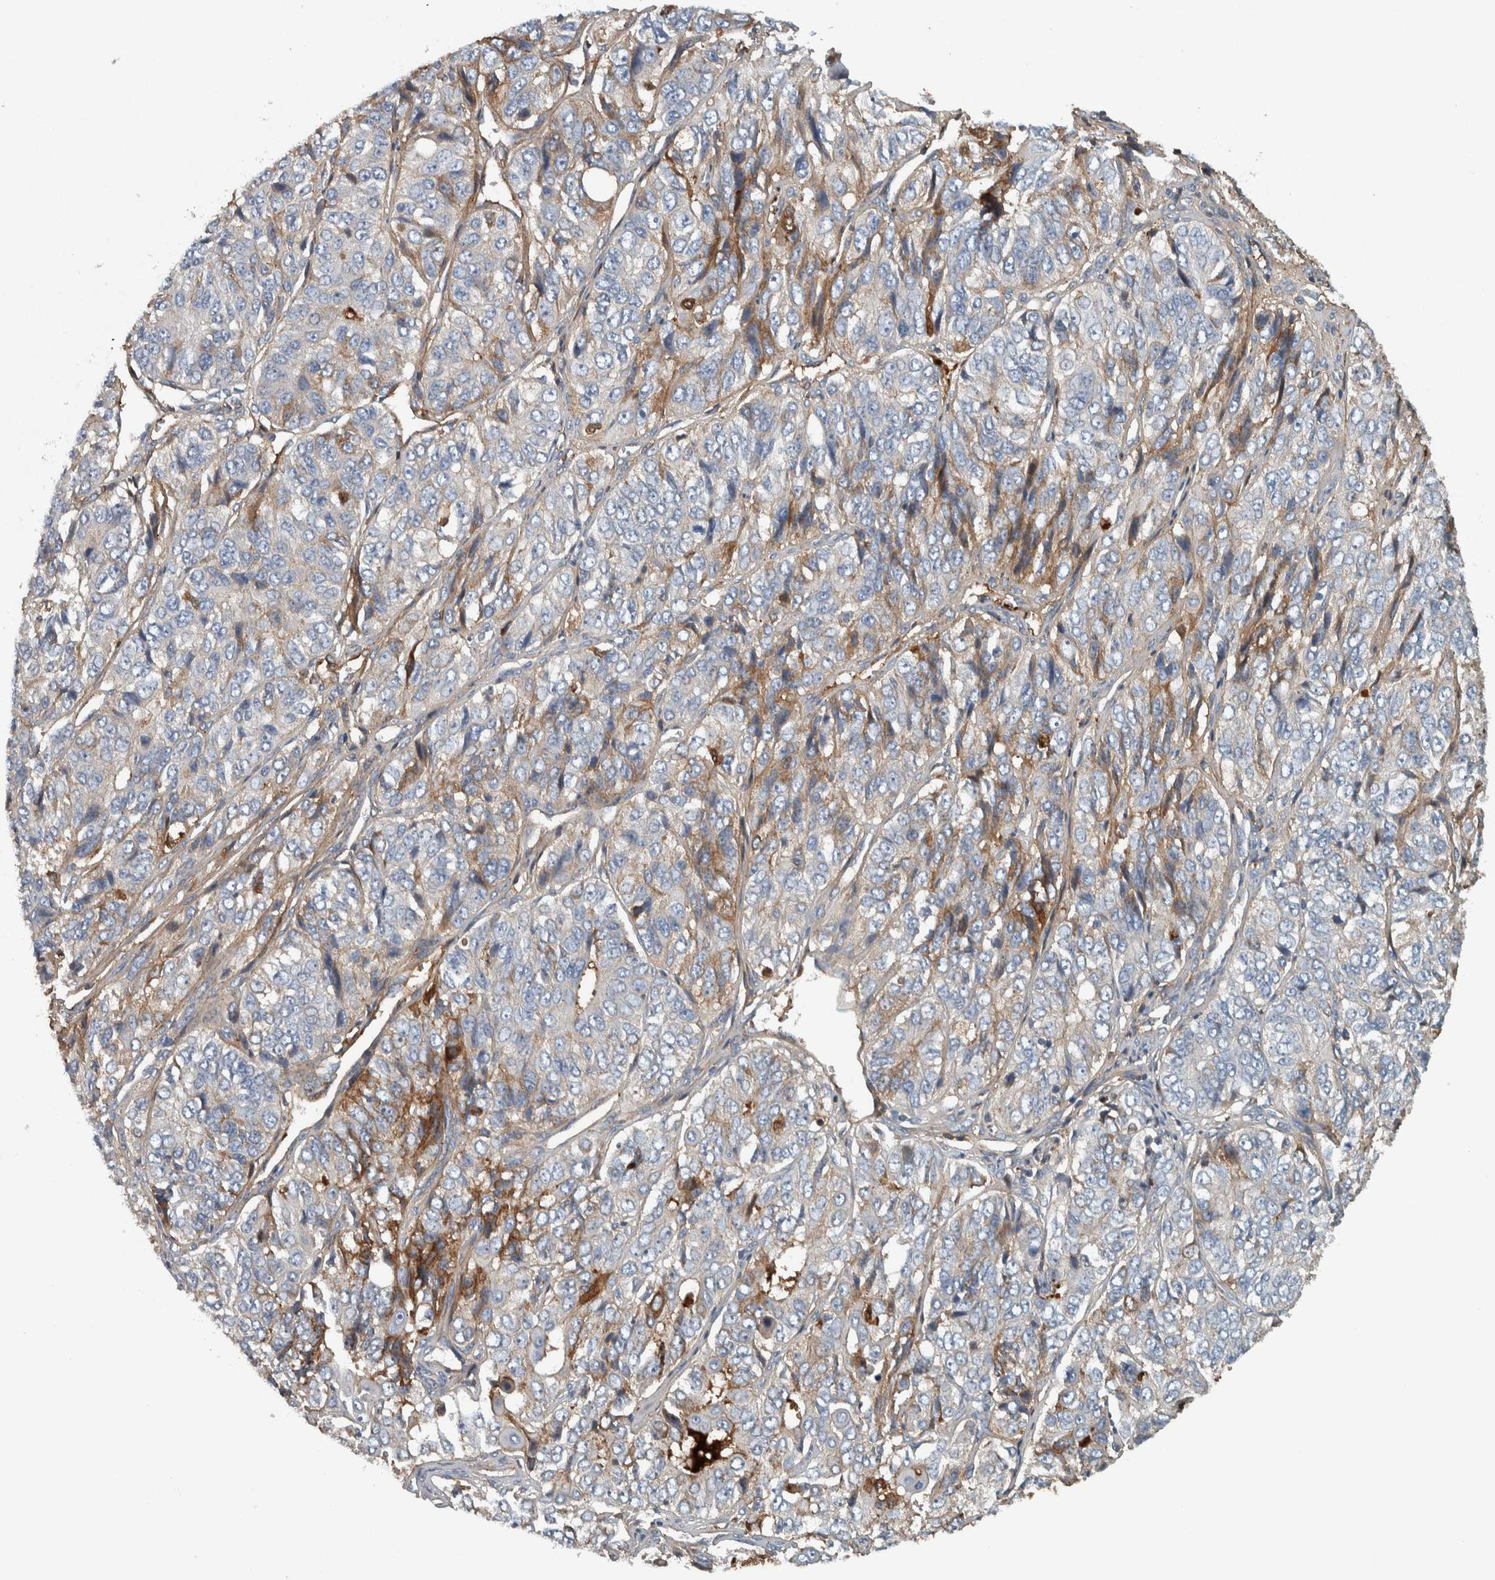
{"staining": {"intensity": "moderate", "quantity": "25%-75%", "location": "cytoplasmic/membranous"}, "tissue": "ovarian cancer", "cell_type": "Tumor cells", "image_type": "cancer", "snomed": [{"axis": "morphology", "description": "Carcinoma, endometroid"}, {"axis": "topography", "description": "Ovary"}], "caption": "The photomicrograph exhibits staining of ovarian endometroid carcinoma, revealing moderate cytoplasmic/membranous protein positivity (brown color) within tumor cells.", "gene": "SERPINC1", "patient": {"sex": "female", "age": 51}}